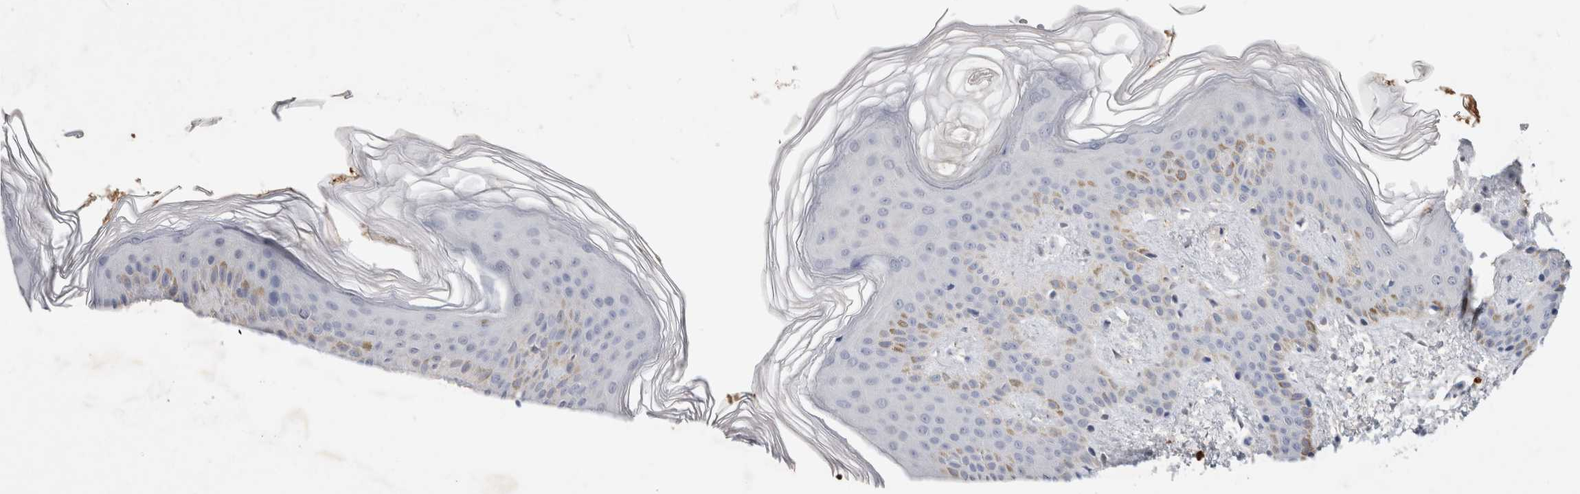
{"staining": {"intensity": "negative", "quantity": "none", "location": "none"}, "tissue": "skin", "cell_type": "Fibroblasts", "image_type": "normal", "snomed": [{"axis": "morphology", "description": "Normal tissue, NOS"}, {"axis": "morphology", "description": "Neoplasm, benign, NOS"}, {"axis": "topography", "description": "Skin"}, {"axis": "topography", "description": "Soft tissue"}], "caption": "Protein analysis of unremarkable skin demonstrates no significant expression in fibroblasts.", "gene": "PGM1", "patient": {"sex": "male", "age": 26}}